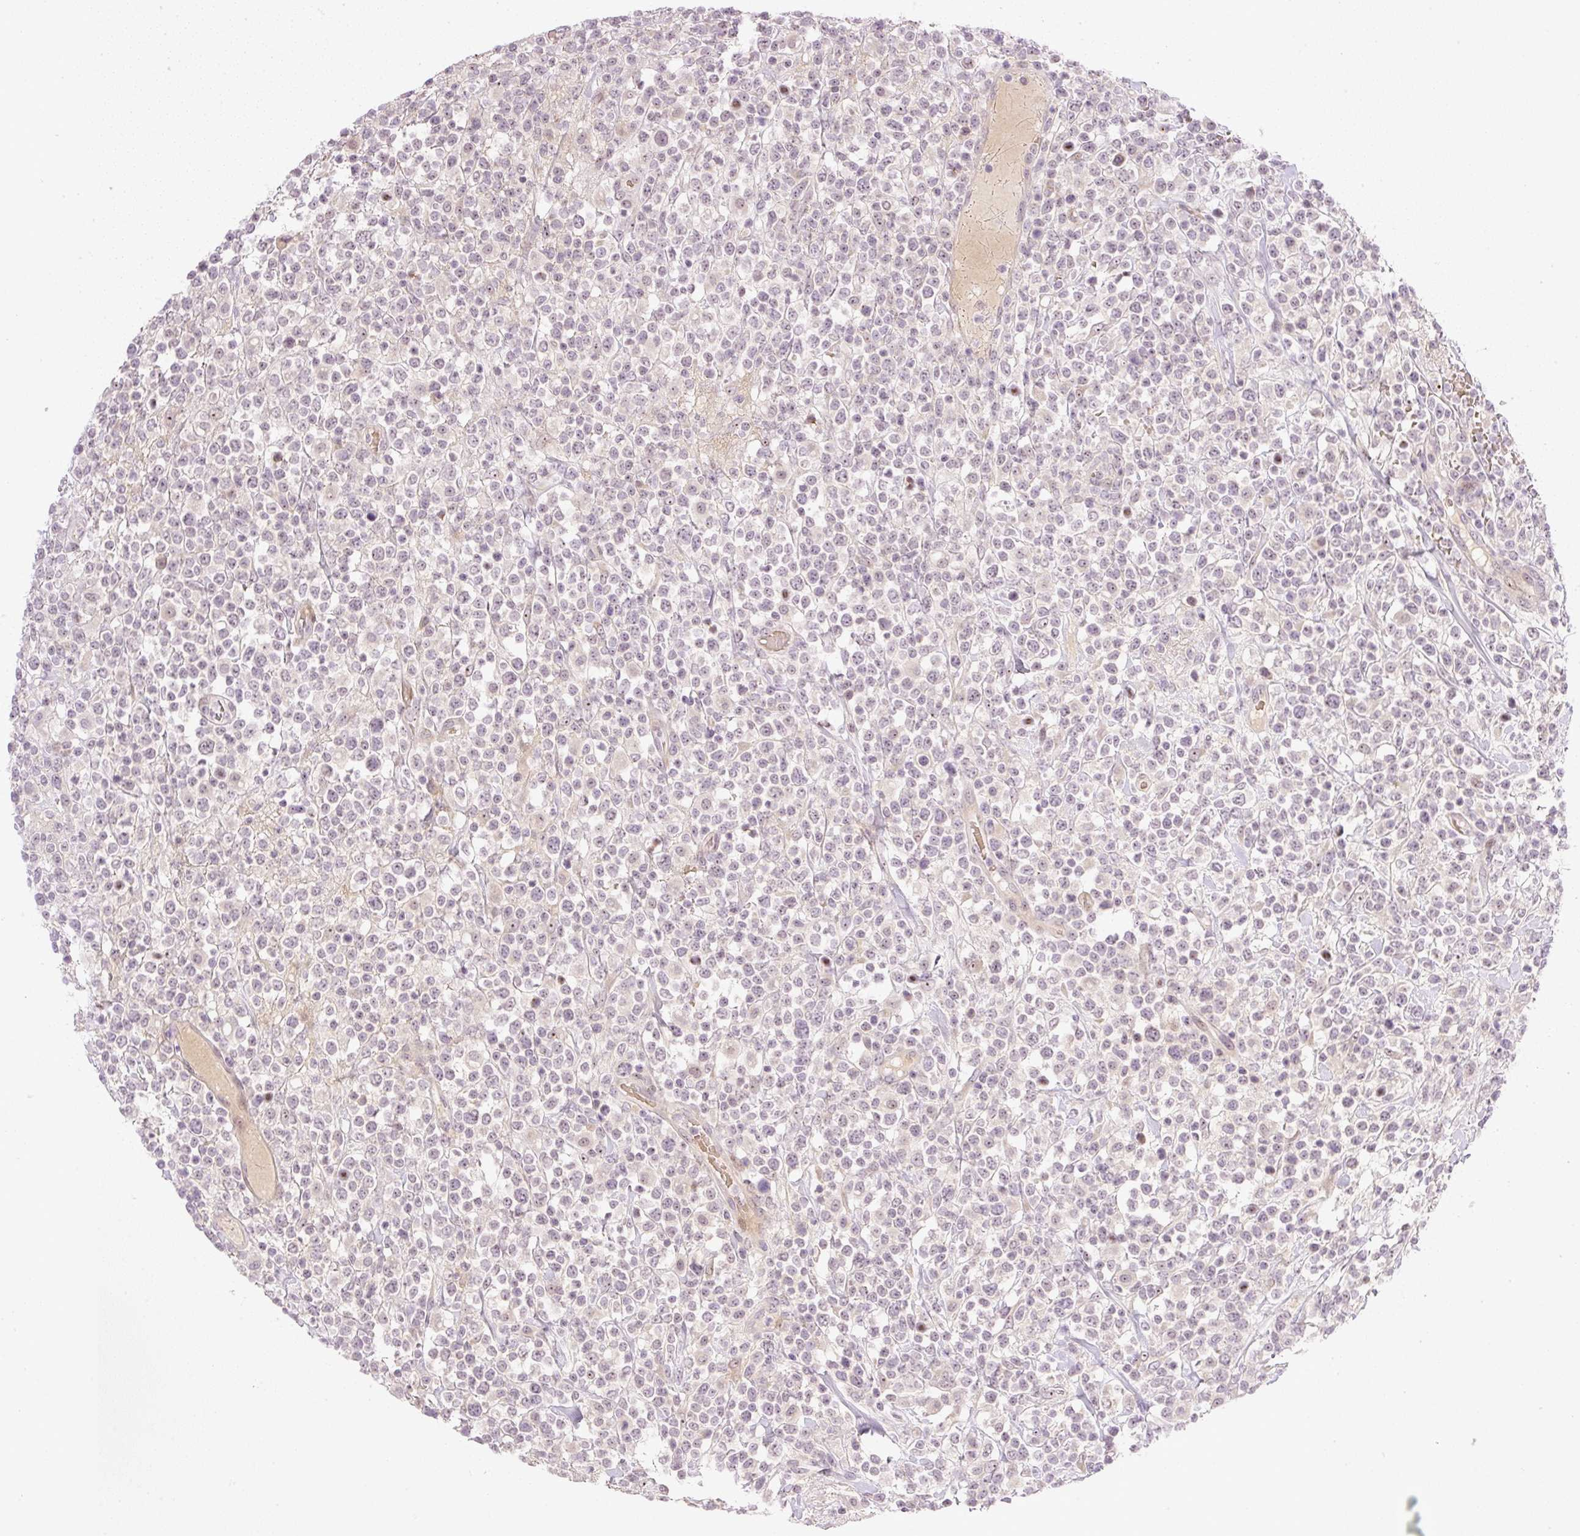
{"staining": {"intensity": "weak", "quantity": "<25%", "location": "nuclear"}, "tissue": "lymphoma", "cell_type": "Tumor cells", "image_type": "cancer", "snomed": [{"axis": "morphology", "description": "Malignant lymphoma, non-Hodgkin's type, High grade"}, {"axis": "topography", "description": "Colon"}], "caption": "Immunohistochemistry of human lymphoma exhibits no positivity in tumor cells. The staining was performed using DAB (3,3'-diaminobenzidine) to visualize the protein expression in brown, while the nuclei were stained in blue with hematoxylin (Magnification: 20x).", "gene": "AAR2", "patient": {"sex": "female", "age": 53}}